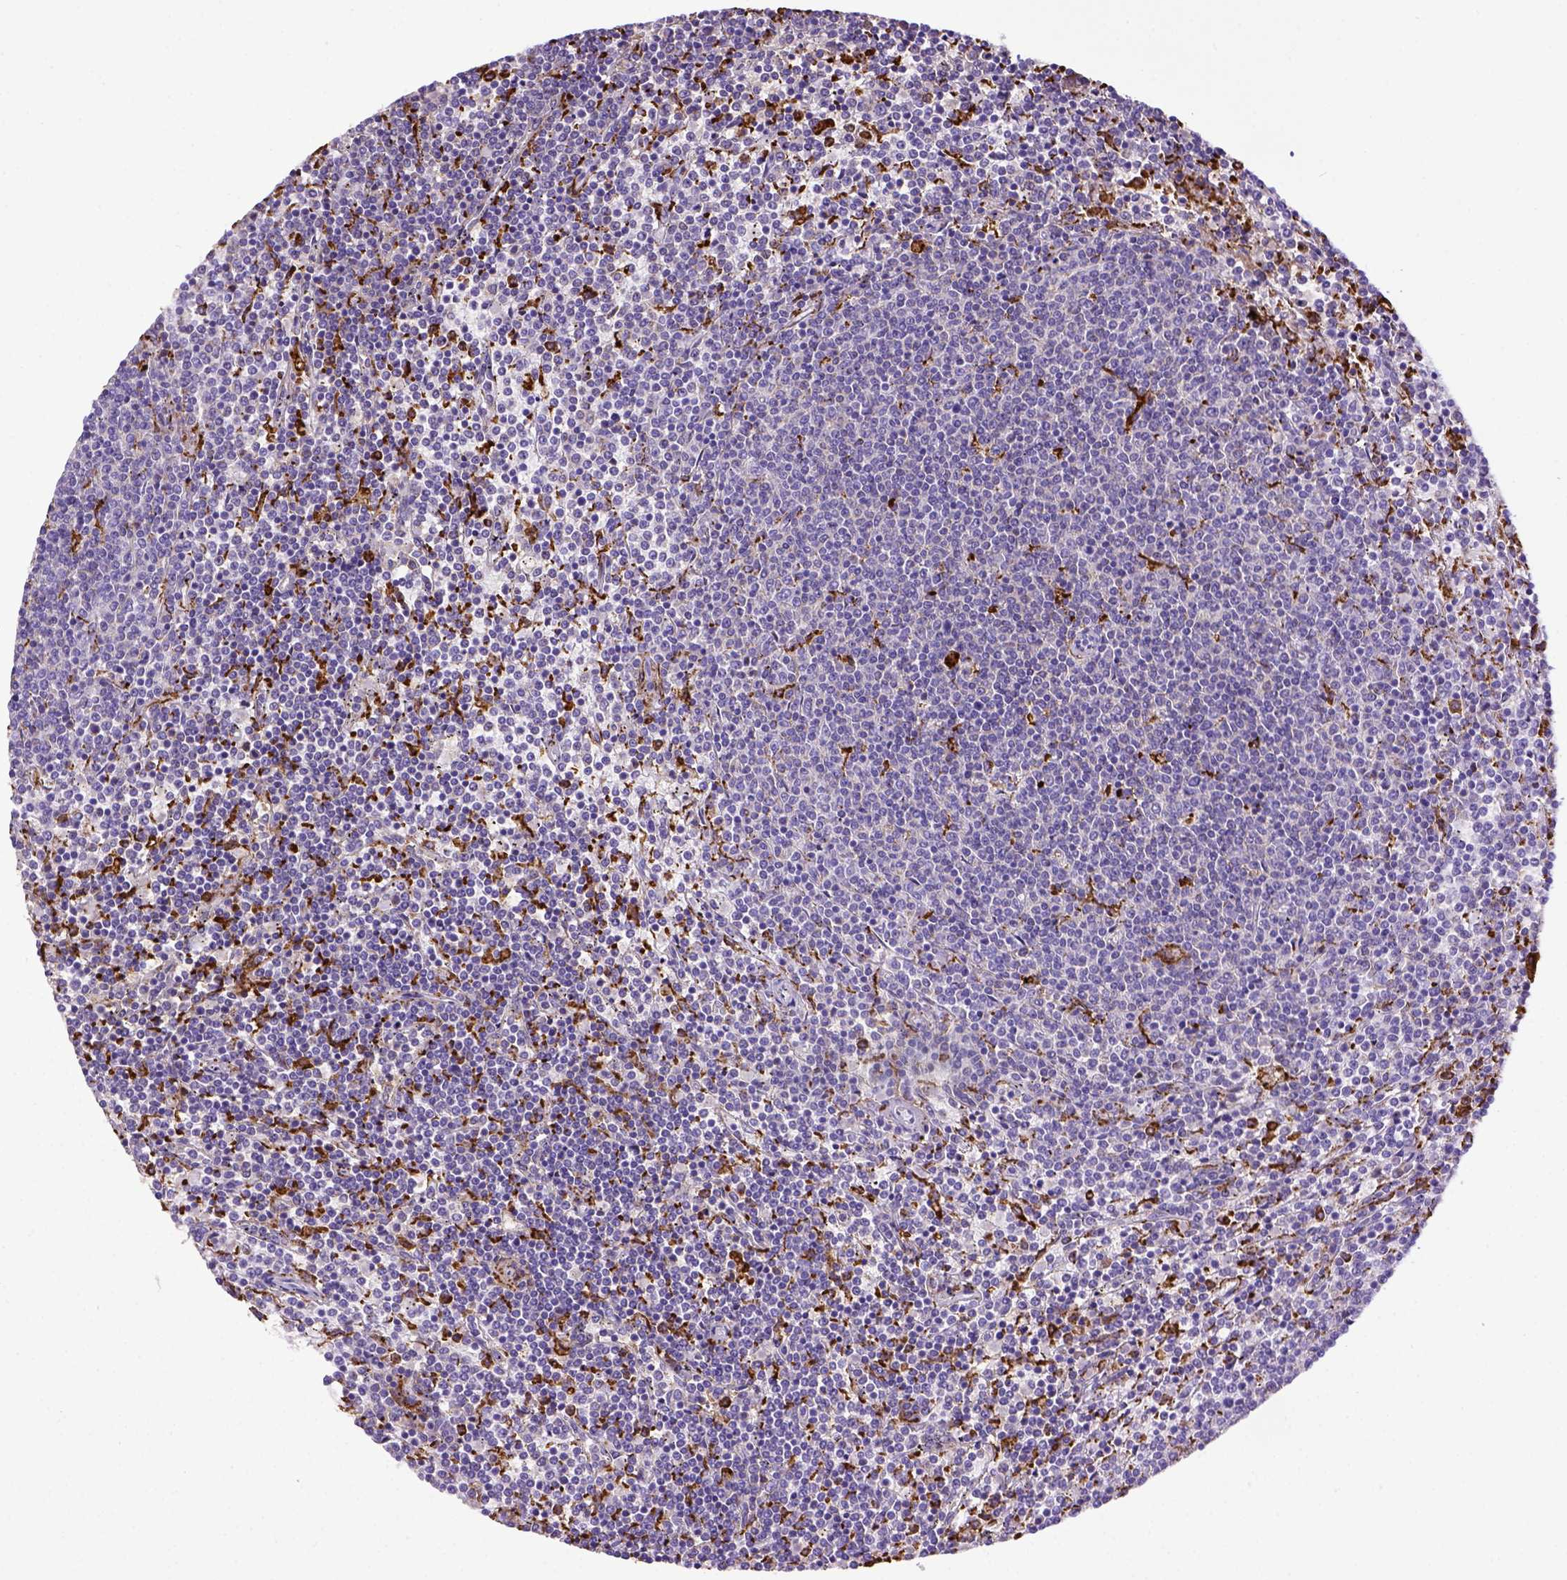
{"staining": {"intensity": "negative", "quantity": "none", "location": "none"}, "tissue": "lymphoma", "cell_type": "Tumor cells", "image_type": "cancer", "snomed": [{"axis": "morphology", "description": "Malignant lymphoma, non-Hodgkin's type, Low grade"}, {"axis": "topography", "description": "Spleen"}], "caption": "The micrograph reveals no staining of tumor cells in lymphoma. Nuclei are stained in blue.", "gene": "CD68", "patient": {"sex": "female", "age": 50}}